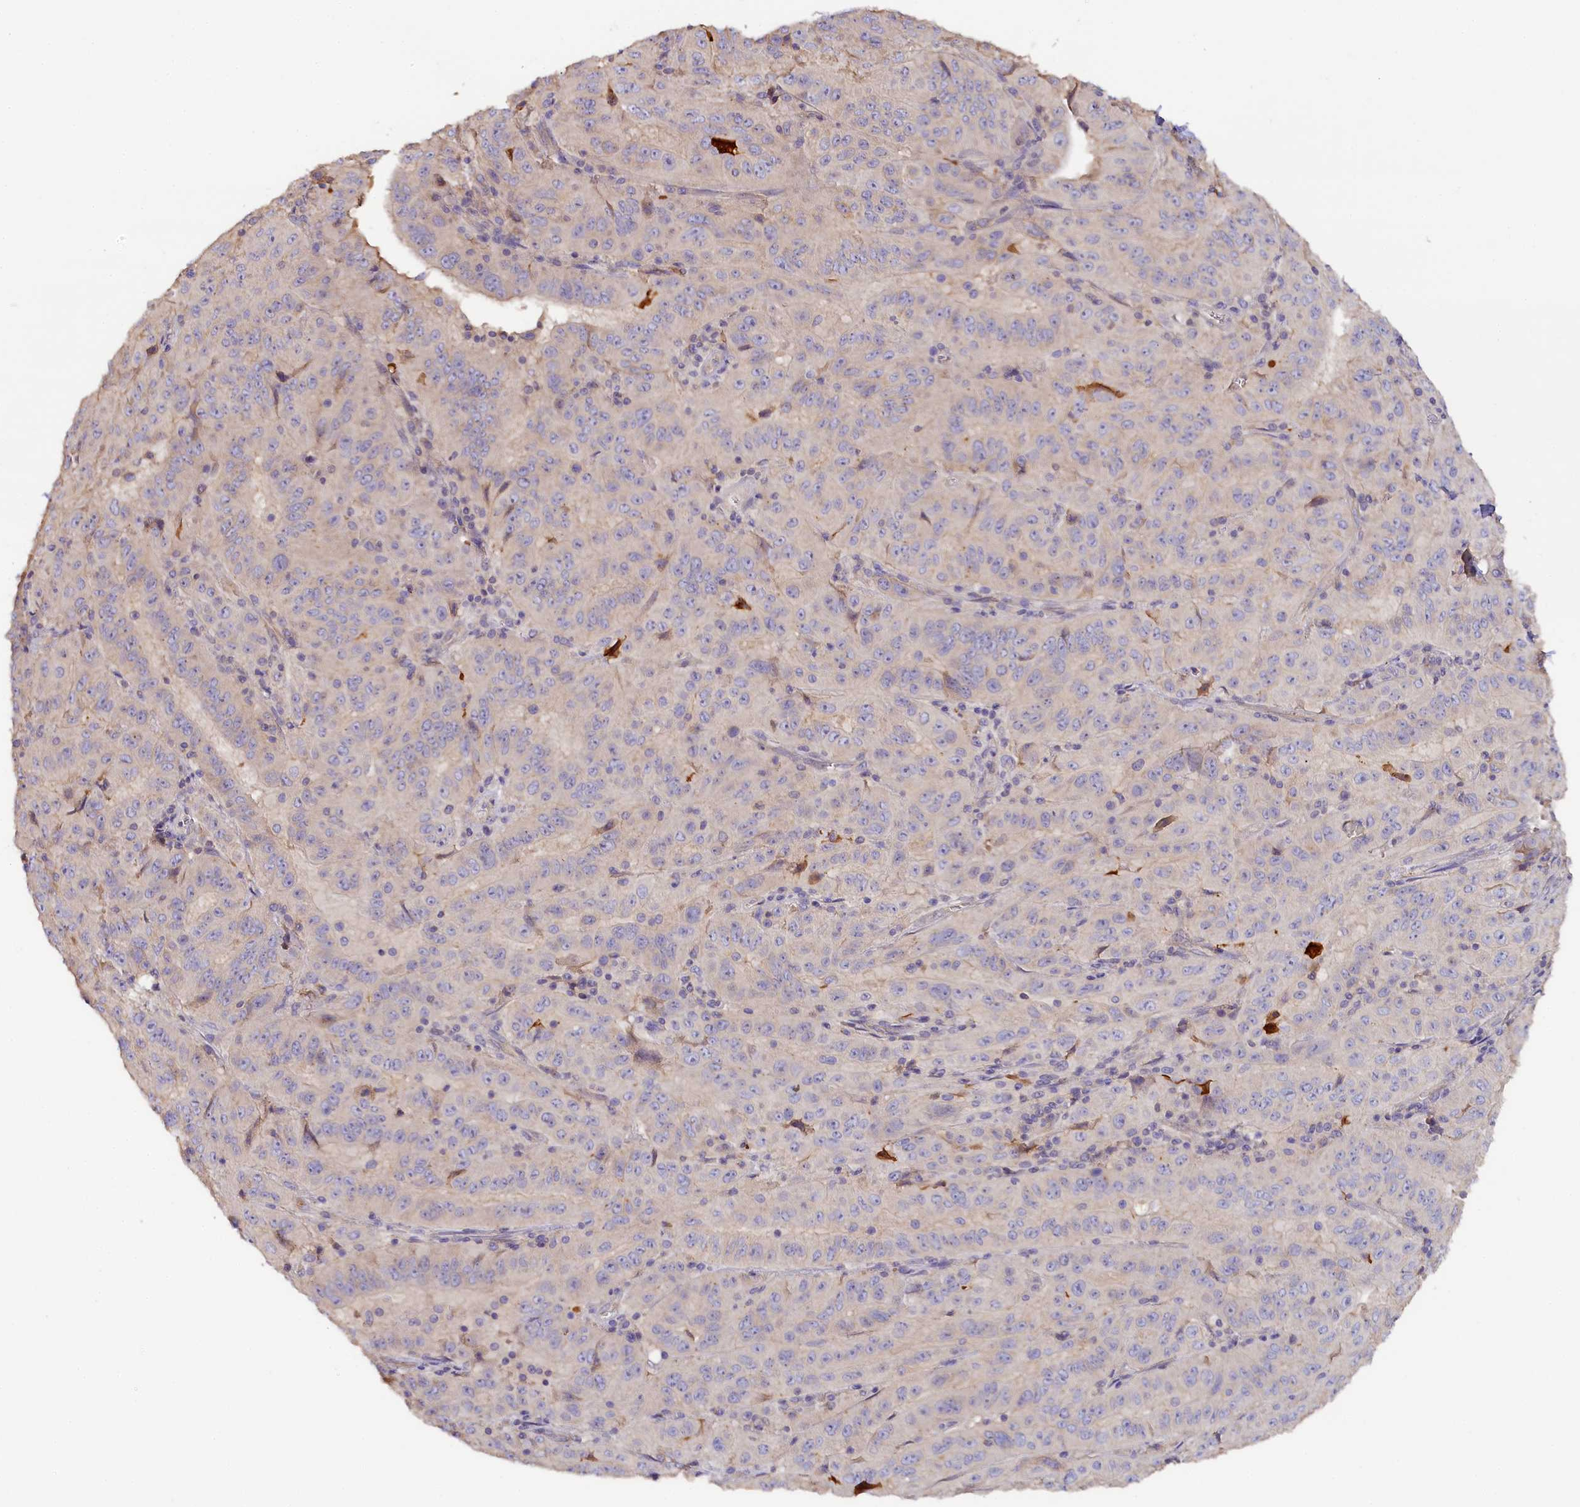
{"staining": {"intensity": "negative", "quantity": "none", "location": "none"}, "tissue": "pancreatic cancer", "cell_type": "Tumor cells", "image_type": "cancer", "snomed": [{"axis": "morphology", "description": "Adenocarcinoma, NOS"}, {"axis": "topography", "description": "Pancreas"}], "caption": "Immunohistochemistry of human pancreatic adenocarcinoma demonstrates no expression in tumor cells. (Stains: DAB (3,3'-diaminobenzidine) immunohistochemistry (IHC) with hematoxylin counter stain, Microscopy: brightfield microscopy at high magnification).", "gene": "KATNB1", "patient": {"sex": "male", "age": 63}}